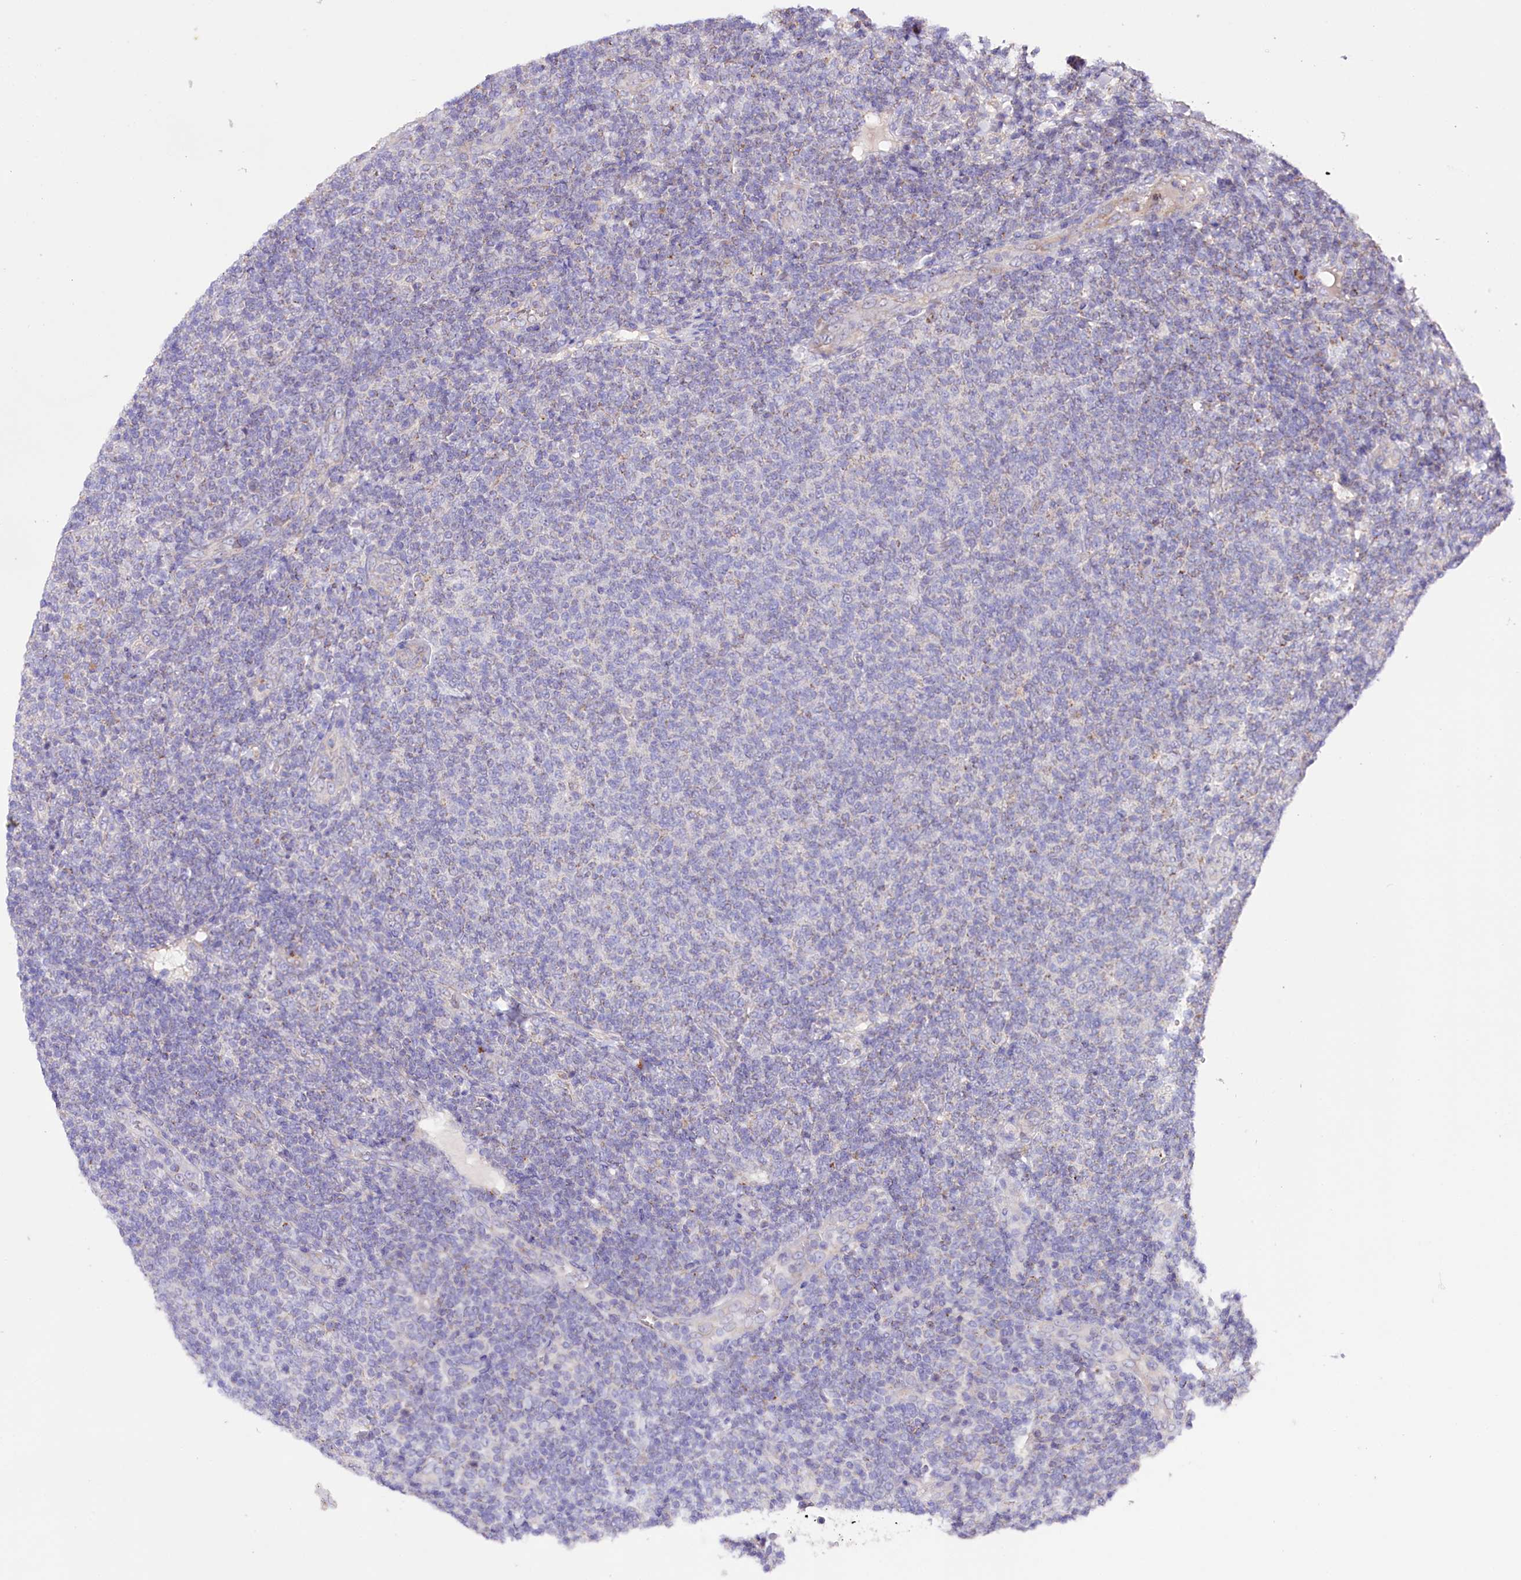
{"staining": {"intensity": "negative", "quantity": "none", "location": "none"}, "tissue": "lymphoma", "cell_type": "Tumor cells", "image_type": "cancer", "snomed": [{"axis": "morphology", "description": "Malignant lymphoma, non-Hodgkin's type, Low grade"}, {"axis": "topography", "description": "Lymph node"}], "caption": "Immunohistochemistry of human lymphoma shows no positivity in tumor cells.", "gene": "ZNF45", "patient": {"sex": "male", "age": 66}}